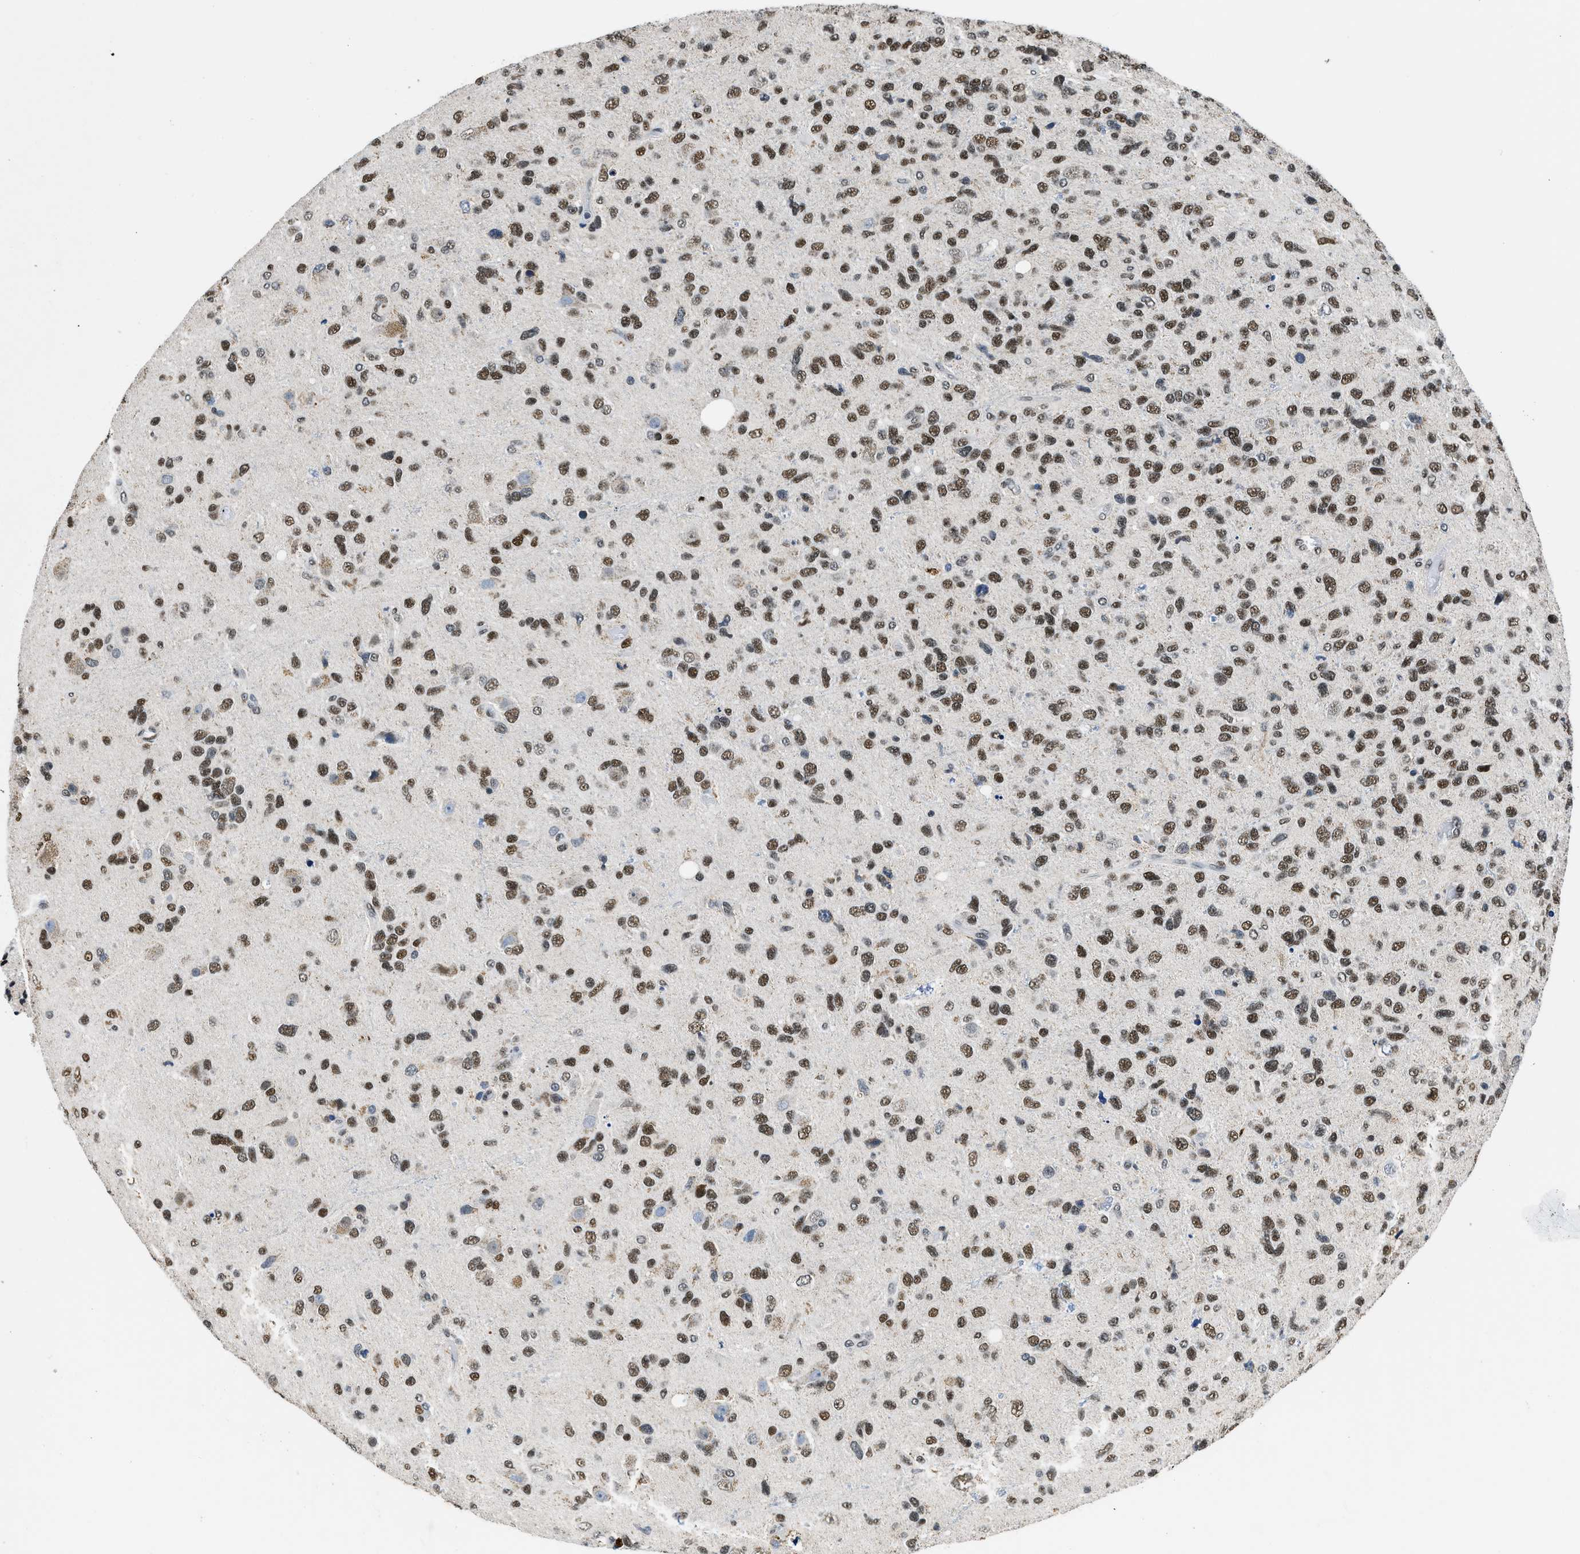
{"staining": {"intensity": "strong", "quantity": ">75%", "location": "nuclear"}, "tissue": "glioma", "cell_type": "Tumor cells", "image_type": "cancer", "snomed": [{"axis": "morphology", "description": "Glioma, malignant, High grade"}, {"axis": "topography", "description": "Brain"}], "caption": "High-grade glioma (malignant) stained for a protein (brown) displays strong nuclear positive expression in approximately >75% of tumor cells.", "gene": "KDM3B", "patient": {"sex": "female", "age": 58}}